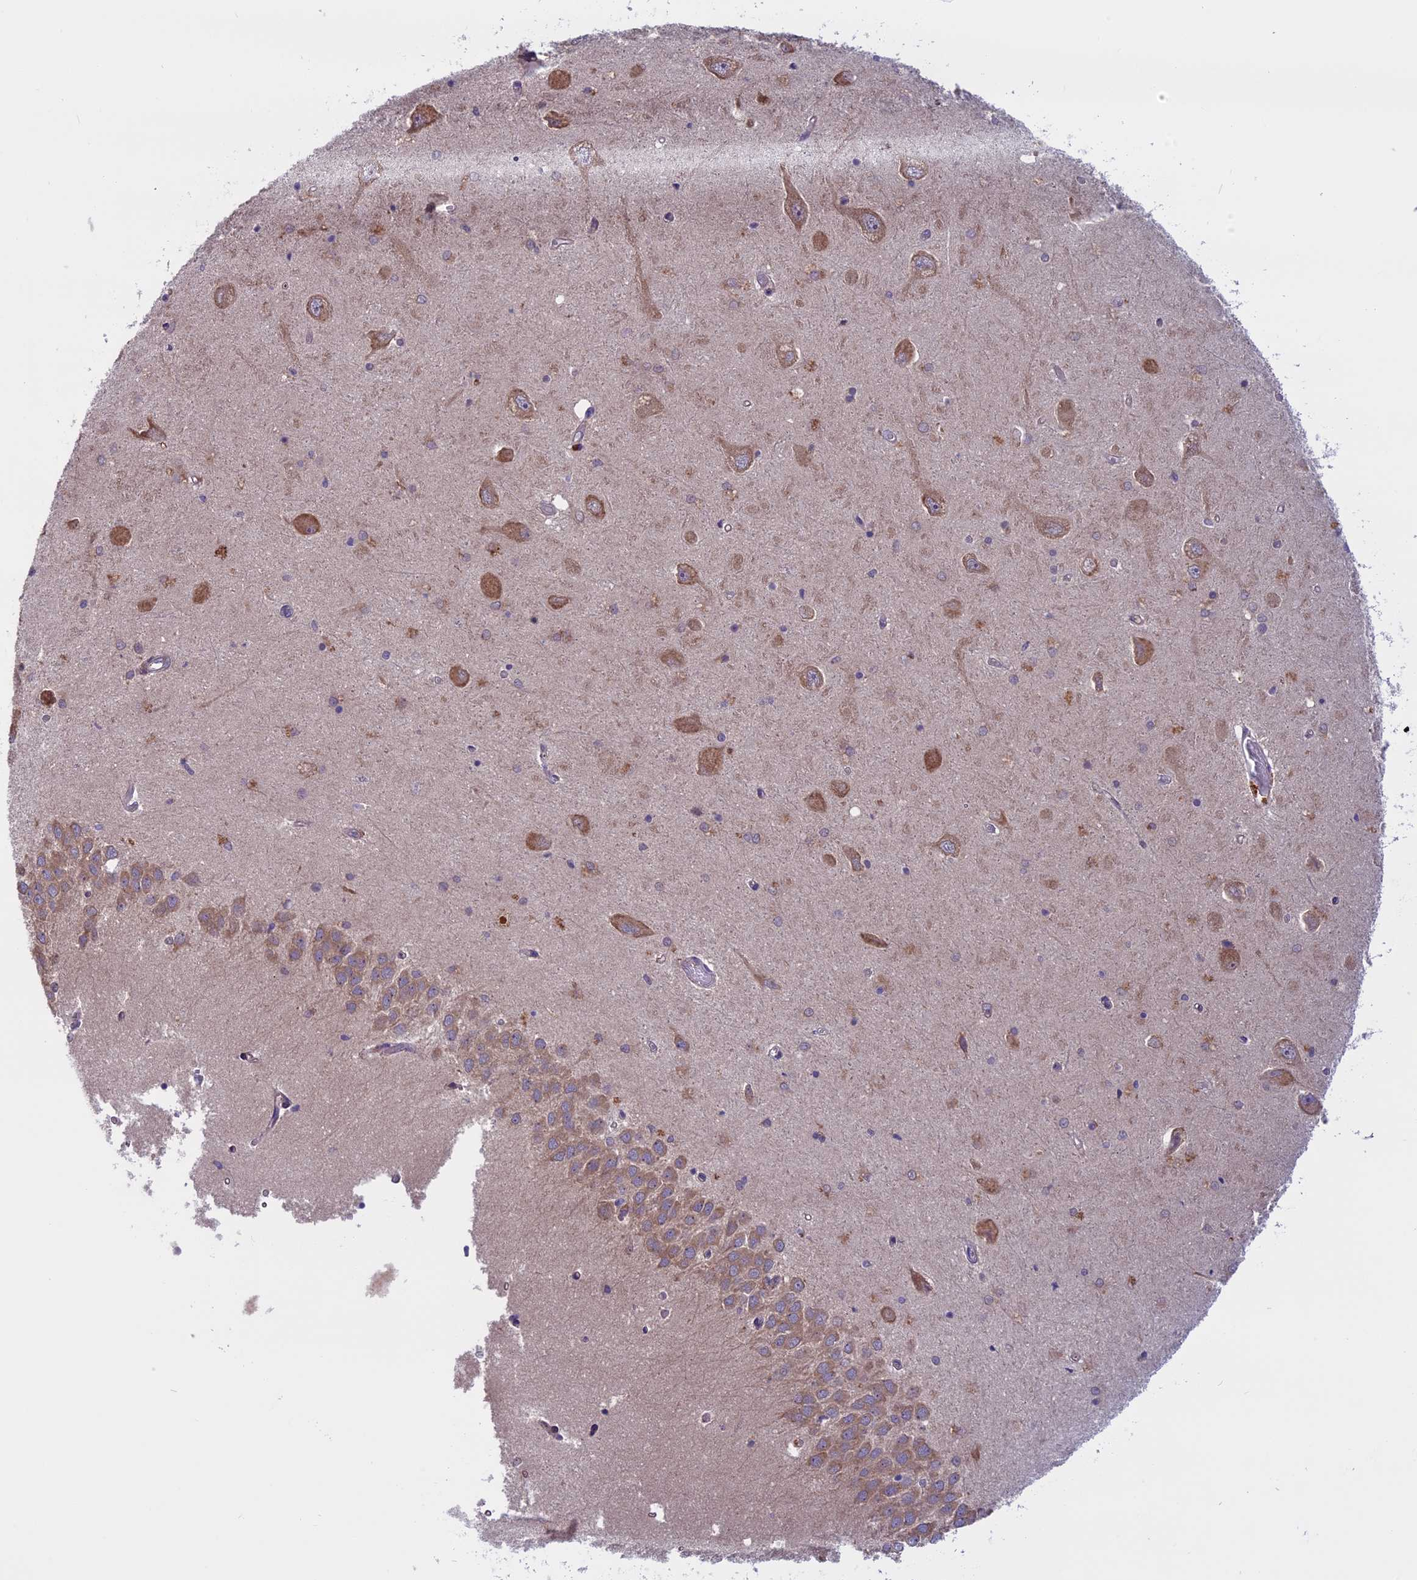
{"staining": {"intensity": "weak", "quantity": "<25%", "location": "cytoplasmic/membranous"}, "tissue": "hippocampus", "cell_type": "Glial cells", "image_type": "normal", "snomed": [{"axis": "morphology", "description": "Normal tissue, NOS"}, {"axis": "topography", "description": "Hippocampus"}], "caption": "A photomicrograph of hippocampus stained for a protein reveals no brown staining in glial cells.", "gene": "DCTN5", "patient": {"sex": "male", "age": 45}}